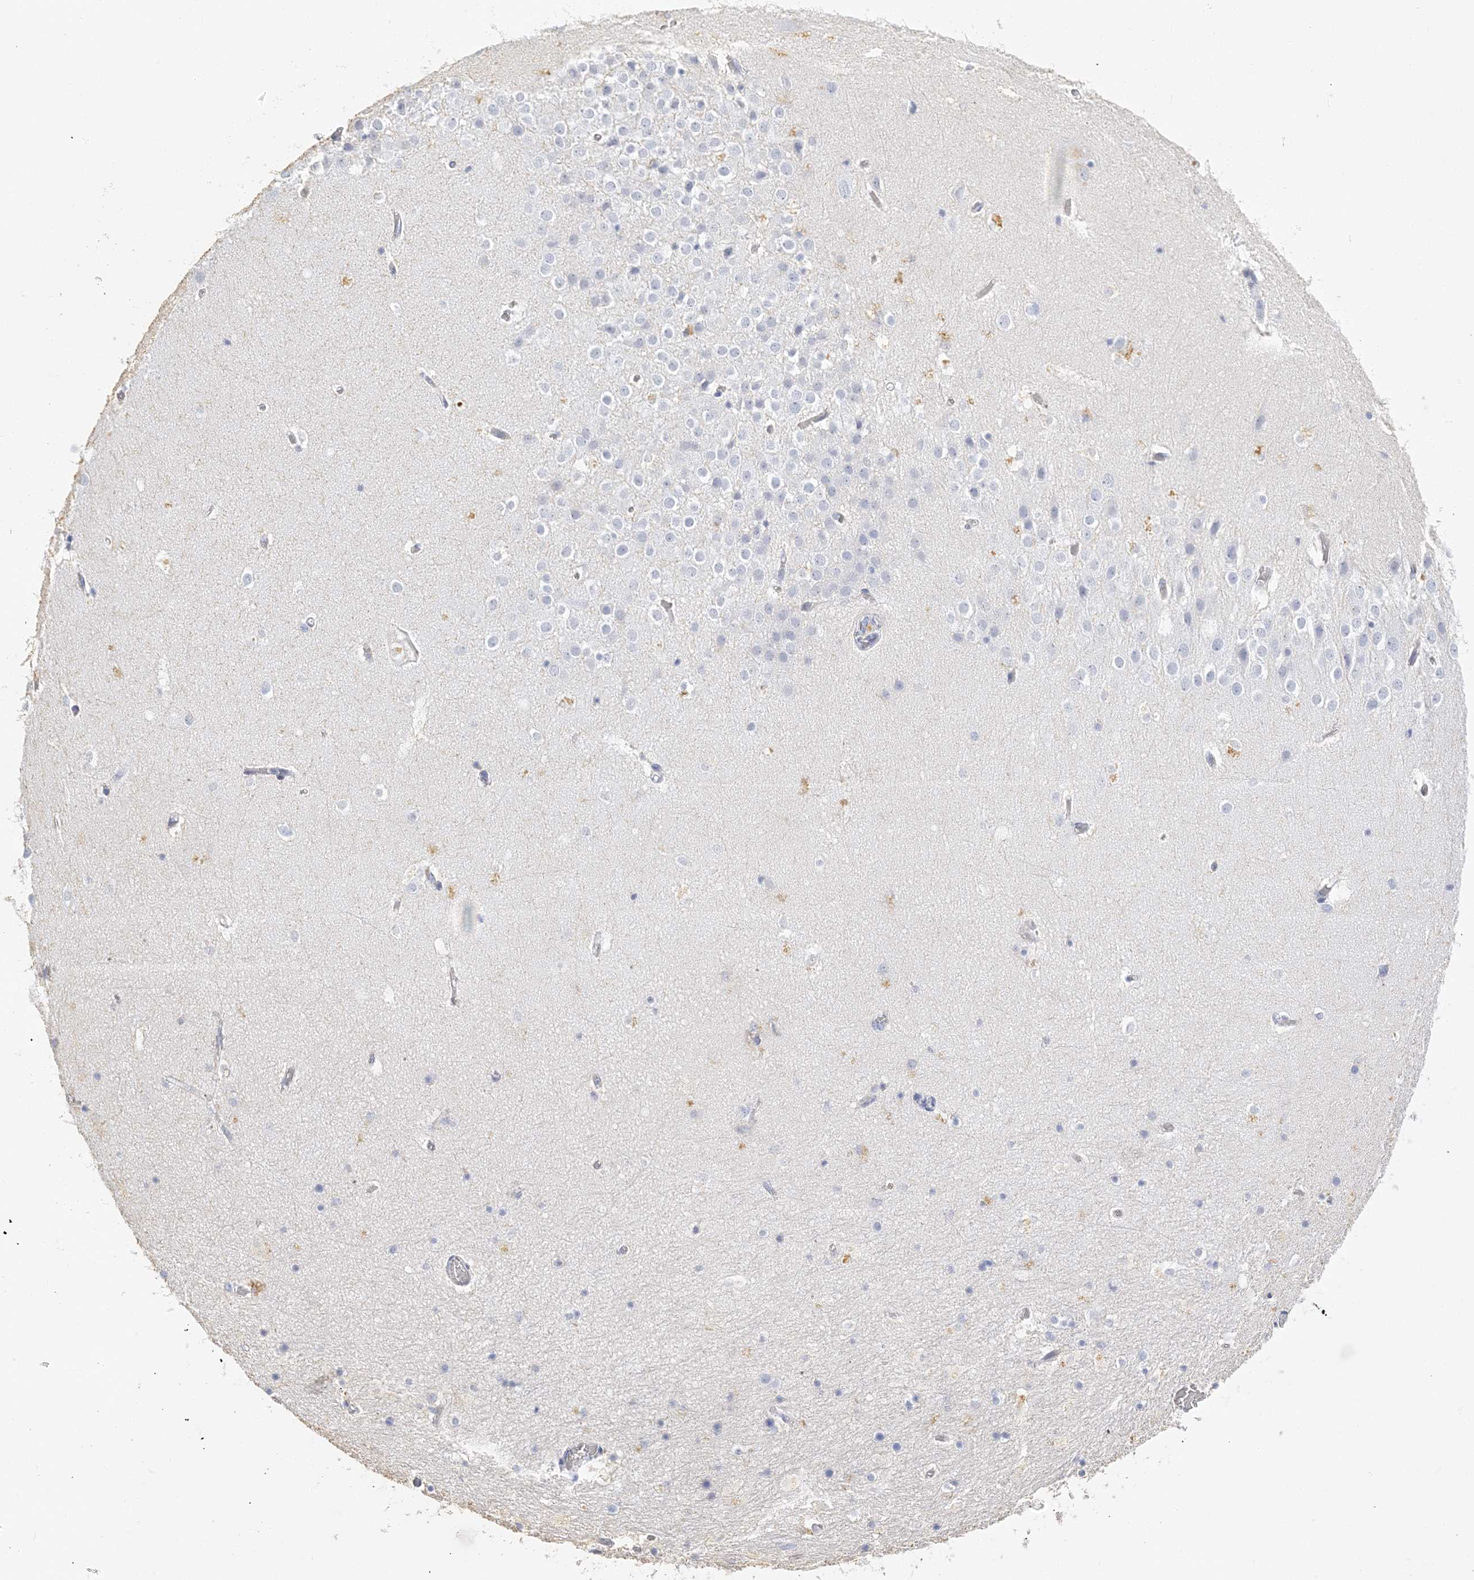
{"staining": {"intensity": "negative", "quantity": "none", "location": "none"}, "tissue": "hippocampus", "cell_type": "Glial cells", "image_type": "normal", "snomed": [{"axis": "morphology", "description": "Normal tissue, NOS"}, {"axis": "topography", "description": "Hippocampus"}], "caption": "IHC histopathology image of normal hippocampus: human hippocampus stained with DAB (3,3'-diaminobenzidine) demonstrates no significant protein staining in glial cells. Nuclei are stained in blue.", "gene": "SH3YL1", "patient": {"sex": "female", "age": 52}}